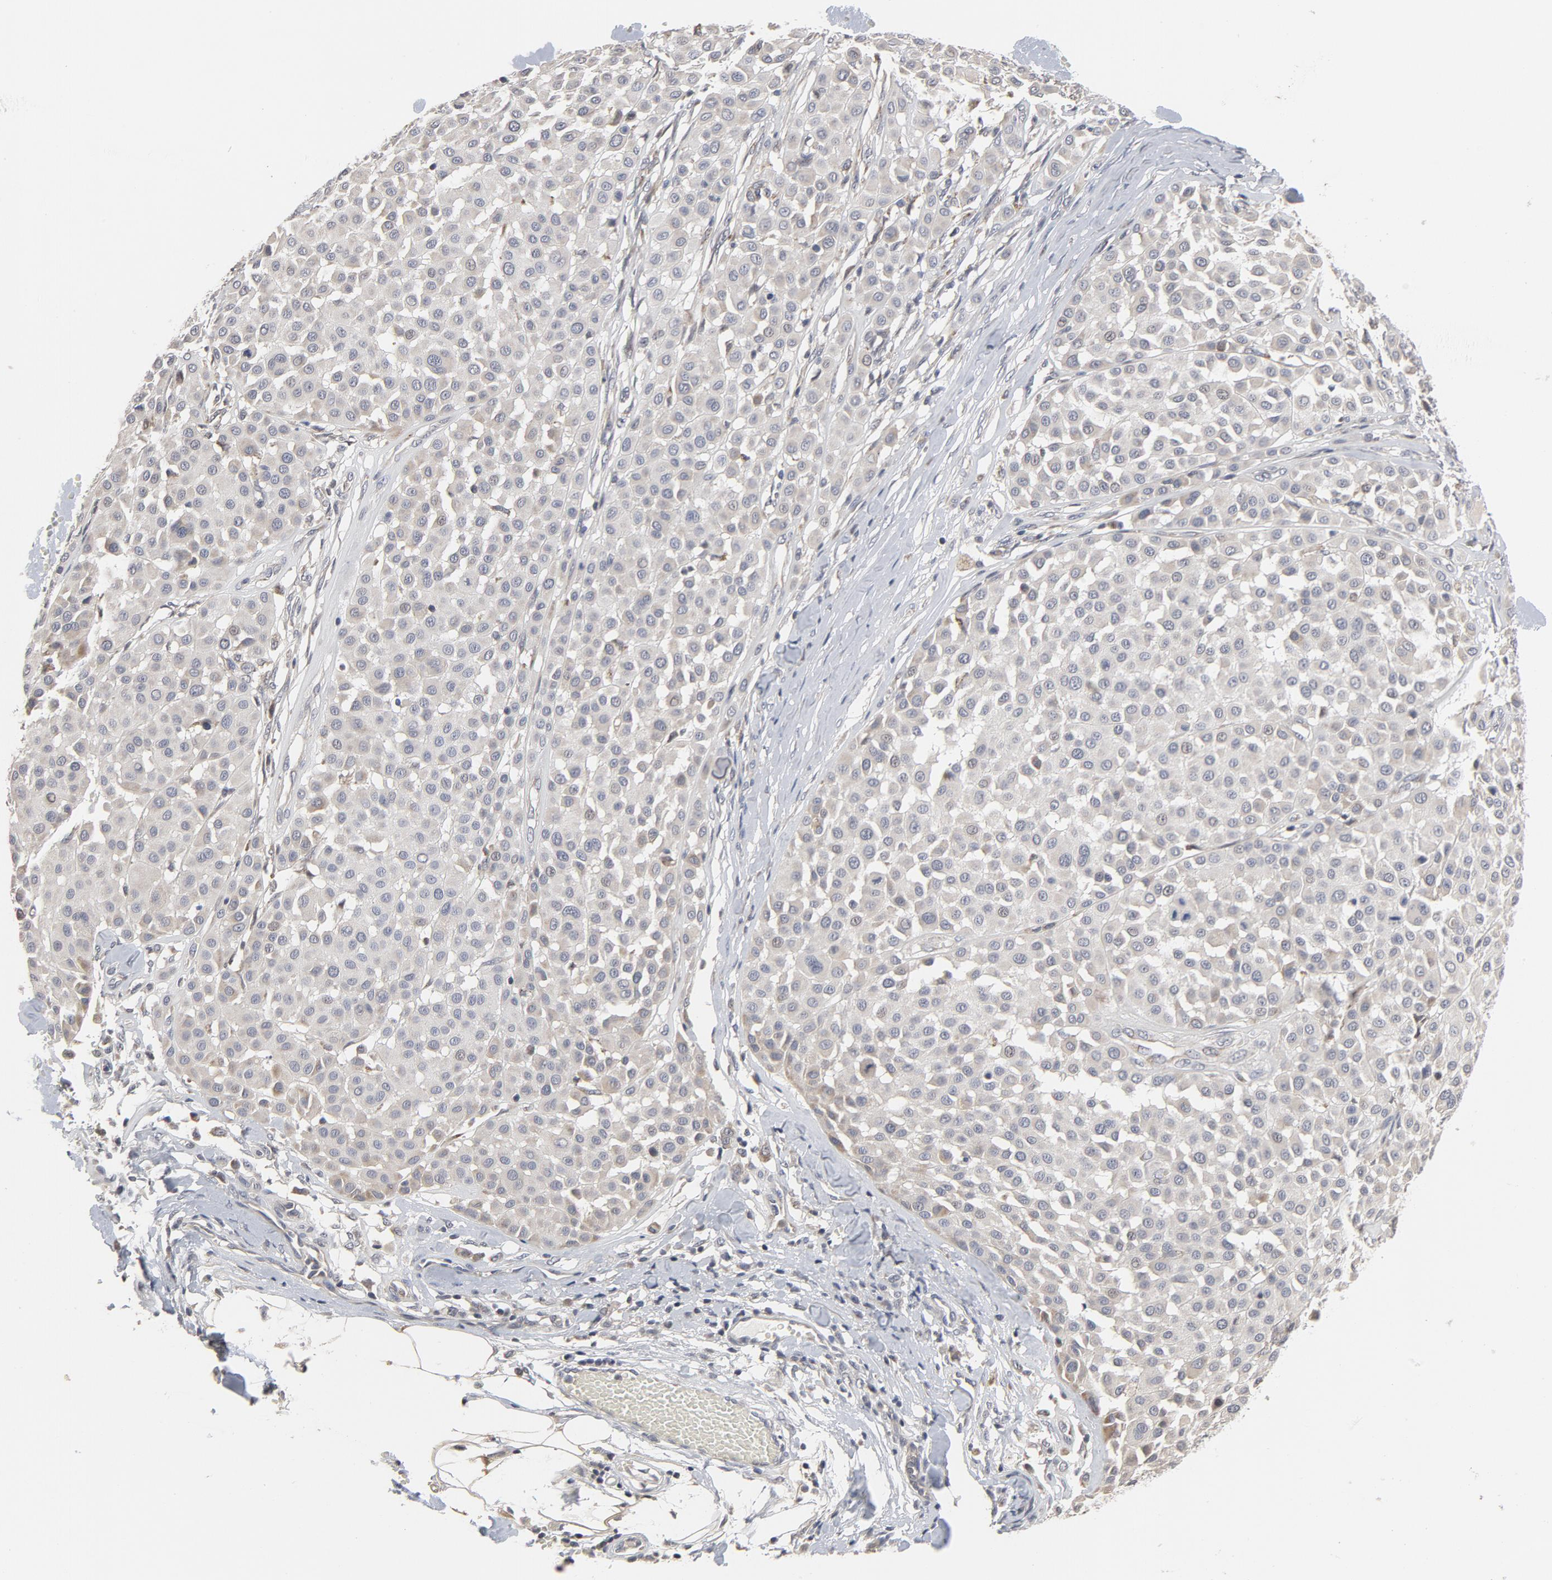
{"staining": {"intensity": "negative", "quantity": "none", "location": "none"}, "tissue": "melanoma", "cell_type": "Tumor cells", "image_type": "cancer", "snomed": [{"axis": "morphology", "description": "Malignant melanoma, Metastatic site"}, {"axis": "topography", "description": "Soft tissue"}], "caption": "A high-resolution photomicrograph shows IHC staining of malignant melanoma (metastatic site), which demonstrates no significant positivity in tumor cells. (Immunohistochemistry (ihc), brightfield microscopy, high magnification).", "gene": "PPP1R1B", "patient": {"sex": "male", "age": 41}}